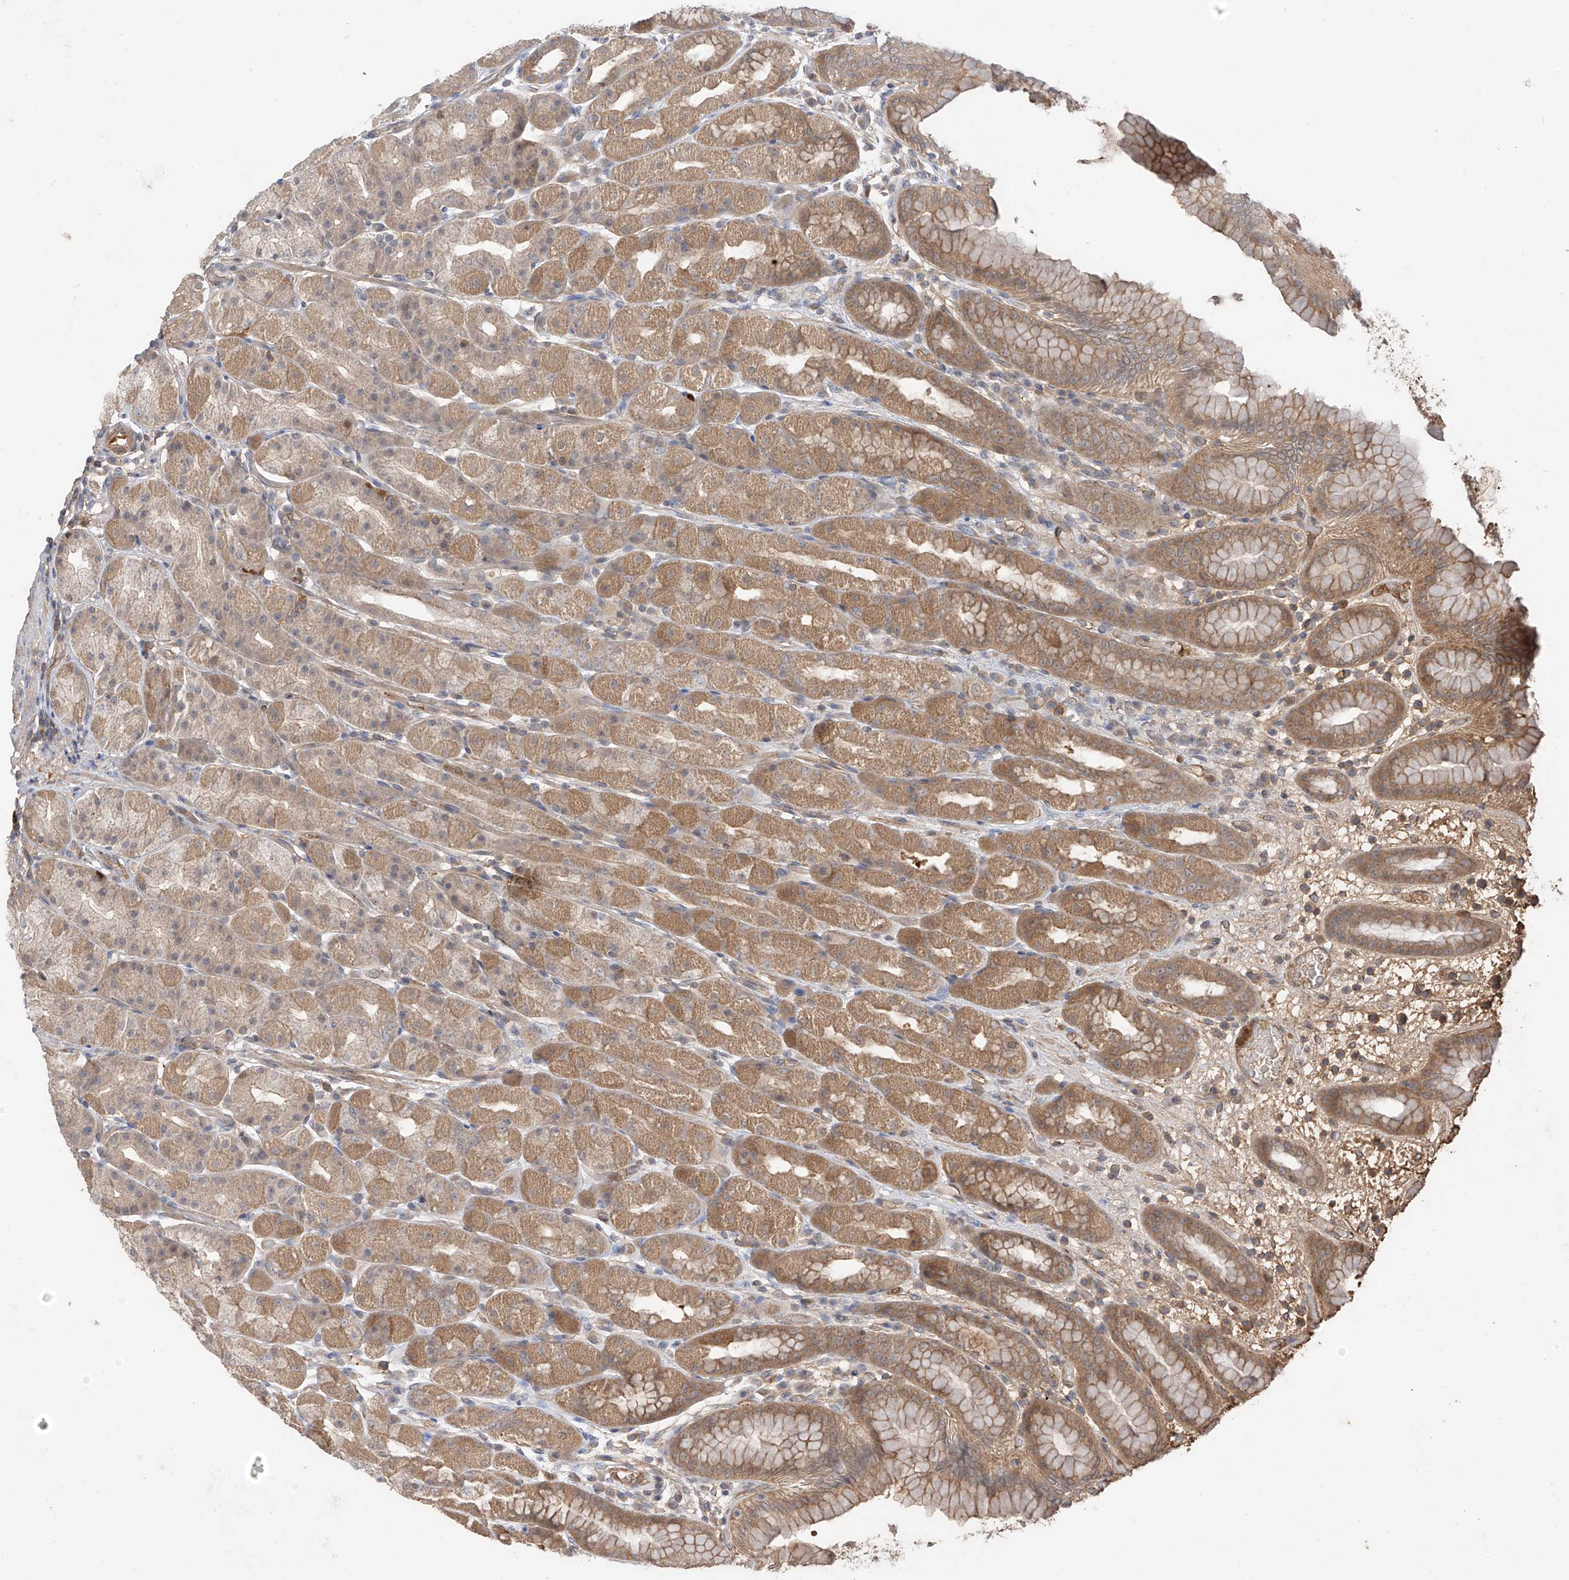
{"staining": {"intensity": "moderate", "quantity": ">75%", "location": "cytoplasmic/membranous"}, "tissue": "stomach", "cell_type": "Glandular cells", "image_type": "normal", "snomed": [{"axis": "morphology", "description": "Normal tissue, NOS"}, {"axis": "topography", "description": "Stomach, upper"}], "caption": "DAB (3,3'-diaminobenzidine) immunohistochemical staining of normal stomach reveals moderate cytoplasmic/membranous protein positivity in approximately >75% of glandular cells.", "gene": "CACNA2D4", "patient": {"sex": "male", "age": 68}}